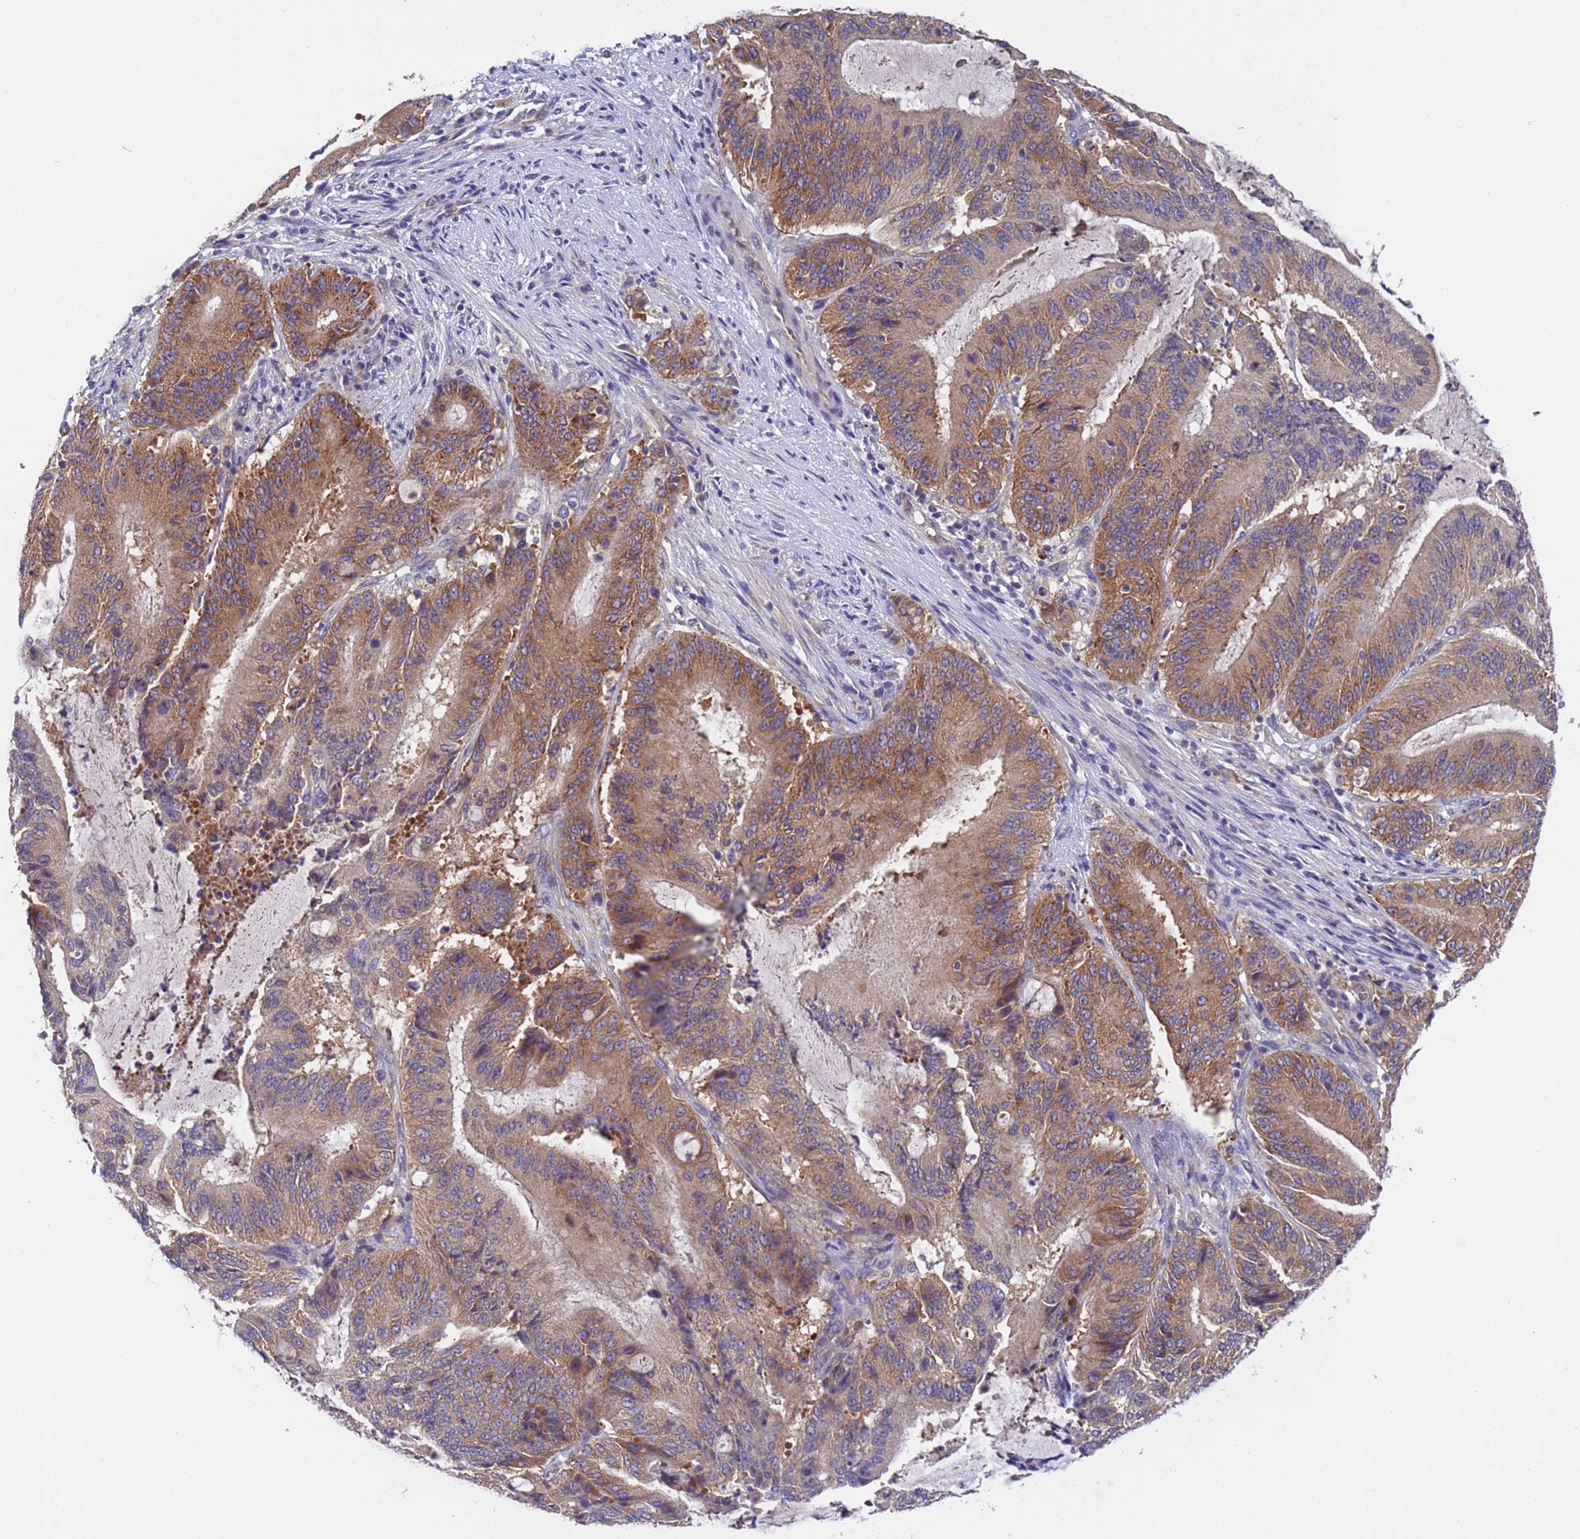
{"staining": {"intensity": "moderate", "quantity": ">75%", "location": "cytoplasmic/membranous"}, "tissue": "liver cancer", "cell_type": "Tumor cells", "image_type": "cancer", "snomed": [{"axis": "morphology", "description": "Normal tissue, NOS"}, {"axis": "morphology", "description": "Cholangiocarcinoma"}, {"axis": "topography", "description": "Liver"}, {"axis": "topography", "description": "Peripheral nerve tissue"}], "caption": "Tumor cells demonstrate medium levels of moderate cytoplasmic/membranous expression in approximately >75% of cells in liver cancer (cholangiocarcinoma). The staining was performed using DAB, with brown indicating positive protein expression. Nuclei are stained blue with hematoxylin.", "gene": "DCAF12L2", "patient": {"sex": "female", "age": 73}}